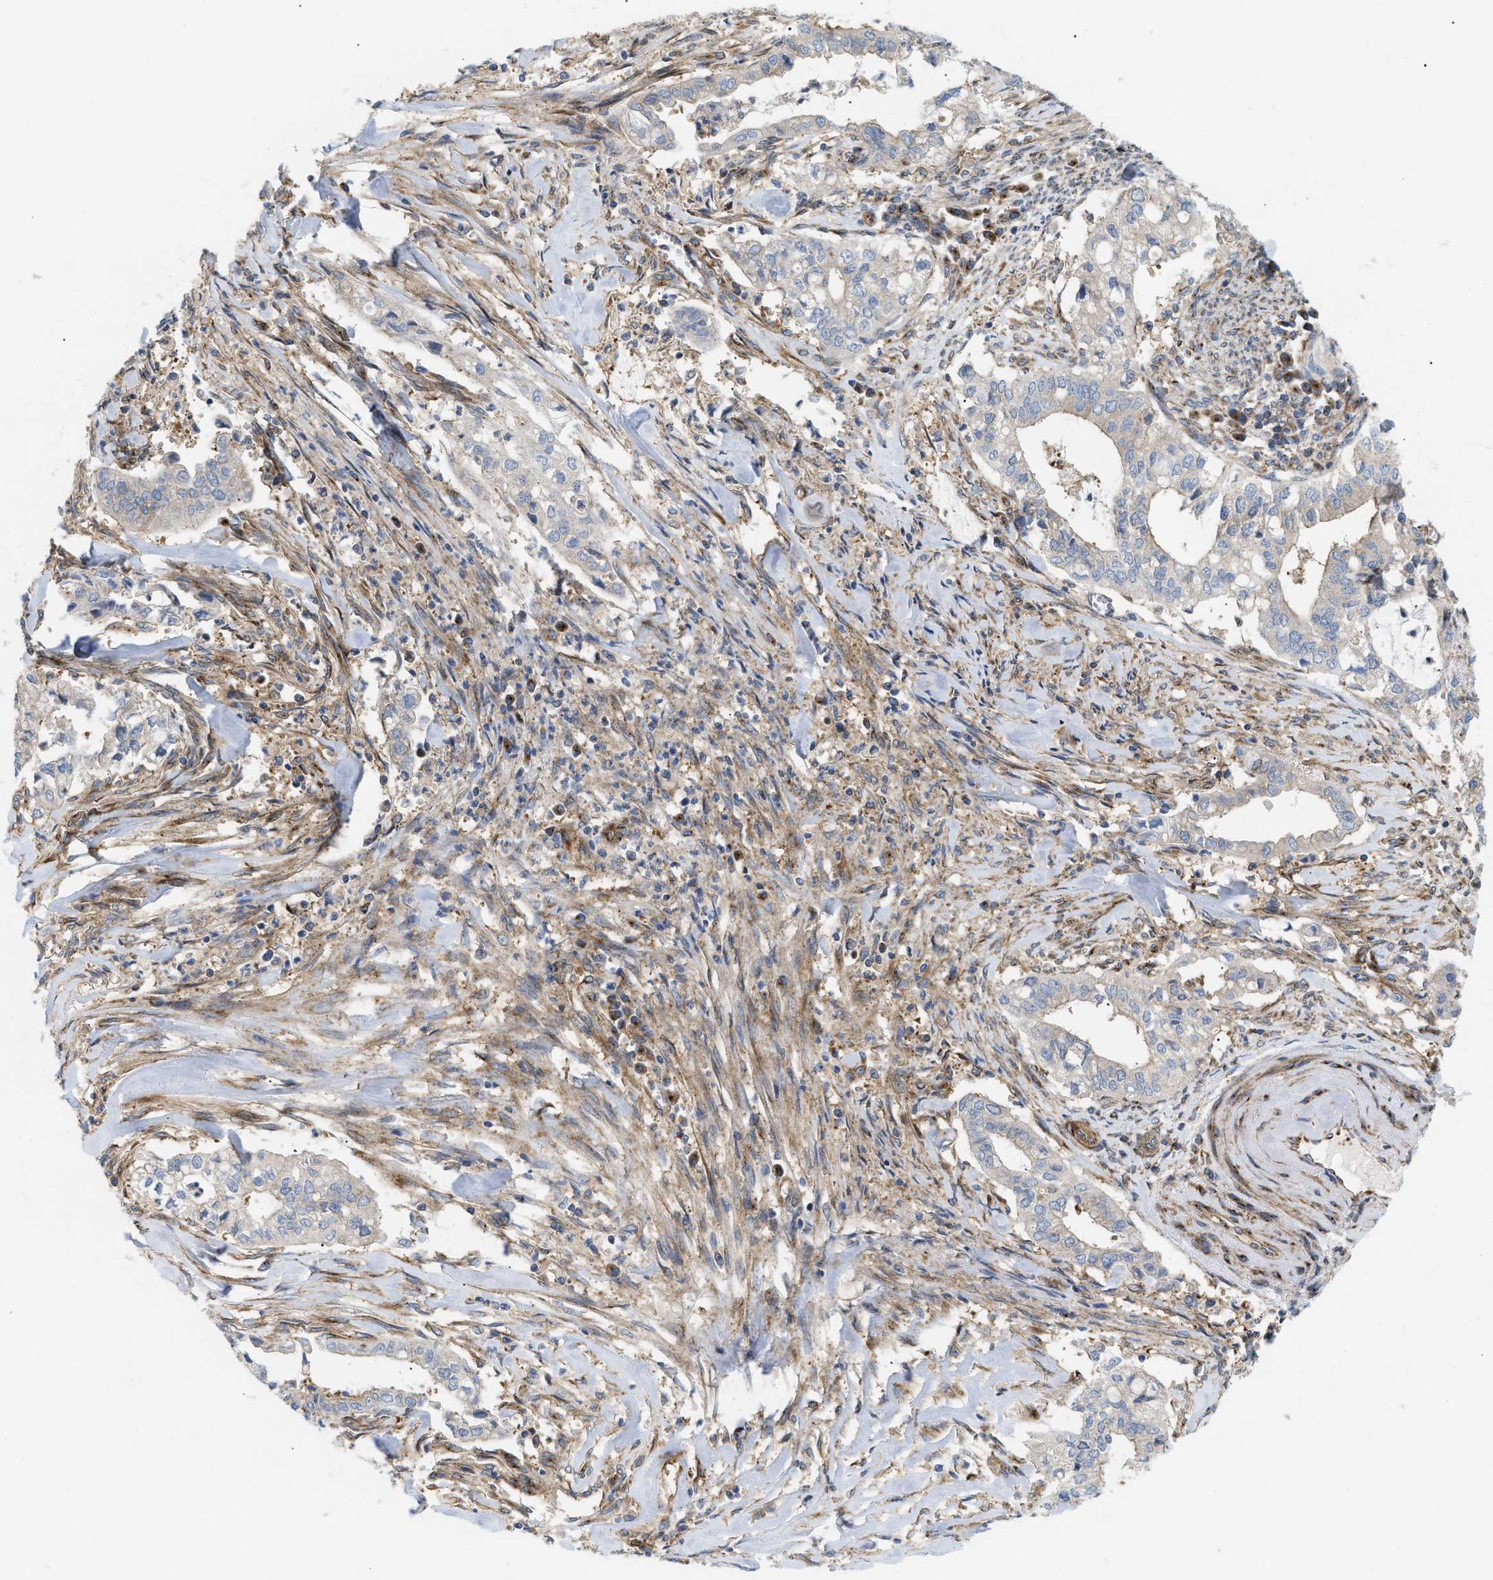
{"staining": {"intensity": "moderate", "quantity": "<25%", "location": "cytoplasmic/membranous"}, "tissue": "cervical cancer", "cell_type": "Tumor cells", "image_type": "cancer", "snomed": [{"axis": "morphology", "description": "Adenocarcinoma, NOS"}, {"axis": "topography", "description": "Cervix"}], "caption": "Moderate cytoplasmic/membranous expression for a protein is identified in about <25% of tumor cells of cervical cancer using immunohistochemistry (IHC).", "gene": "DCTN4", "patient": {"sex": "female", "age": 44}}